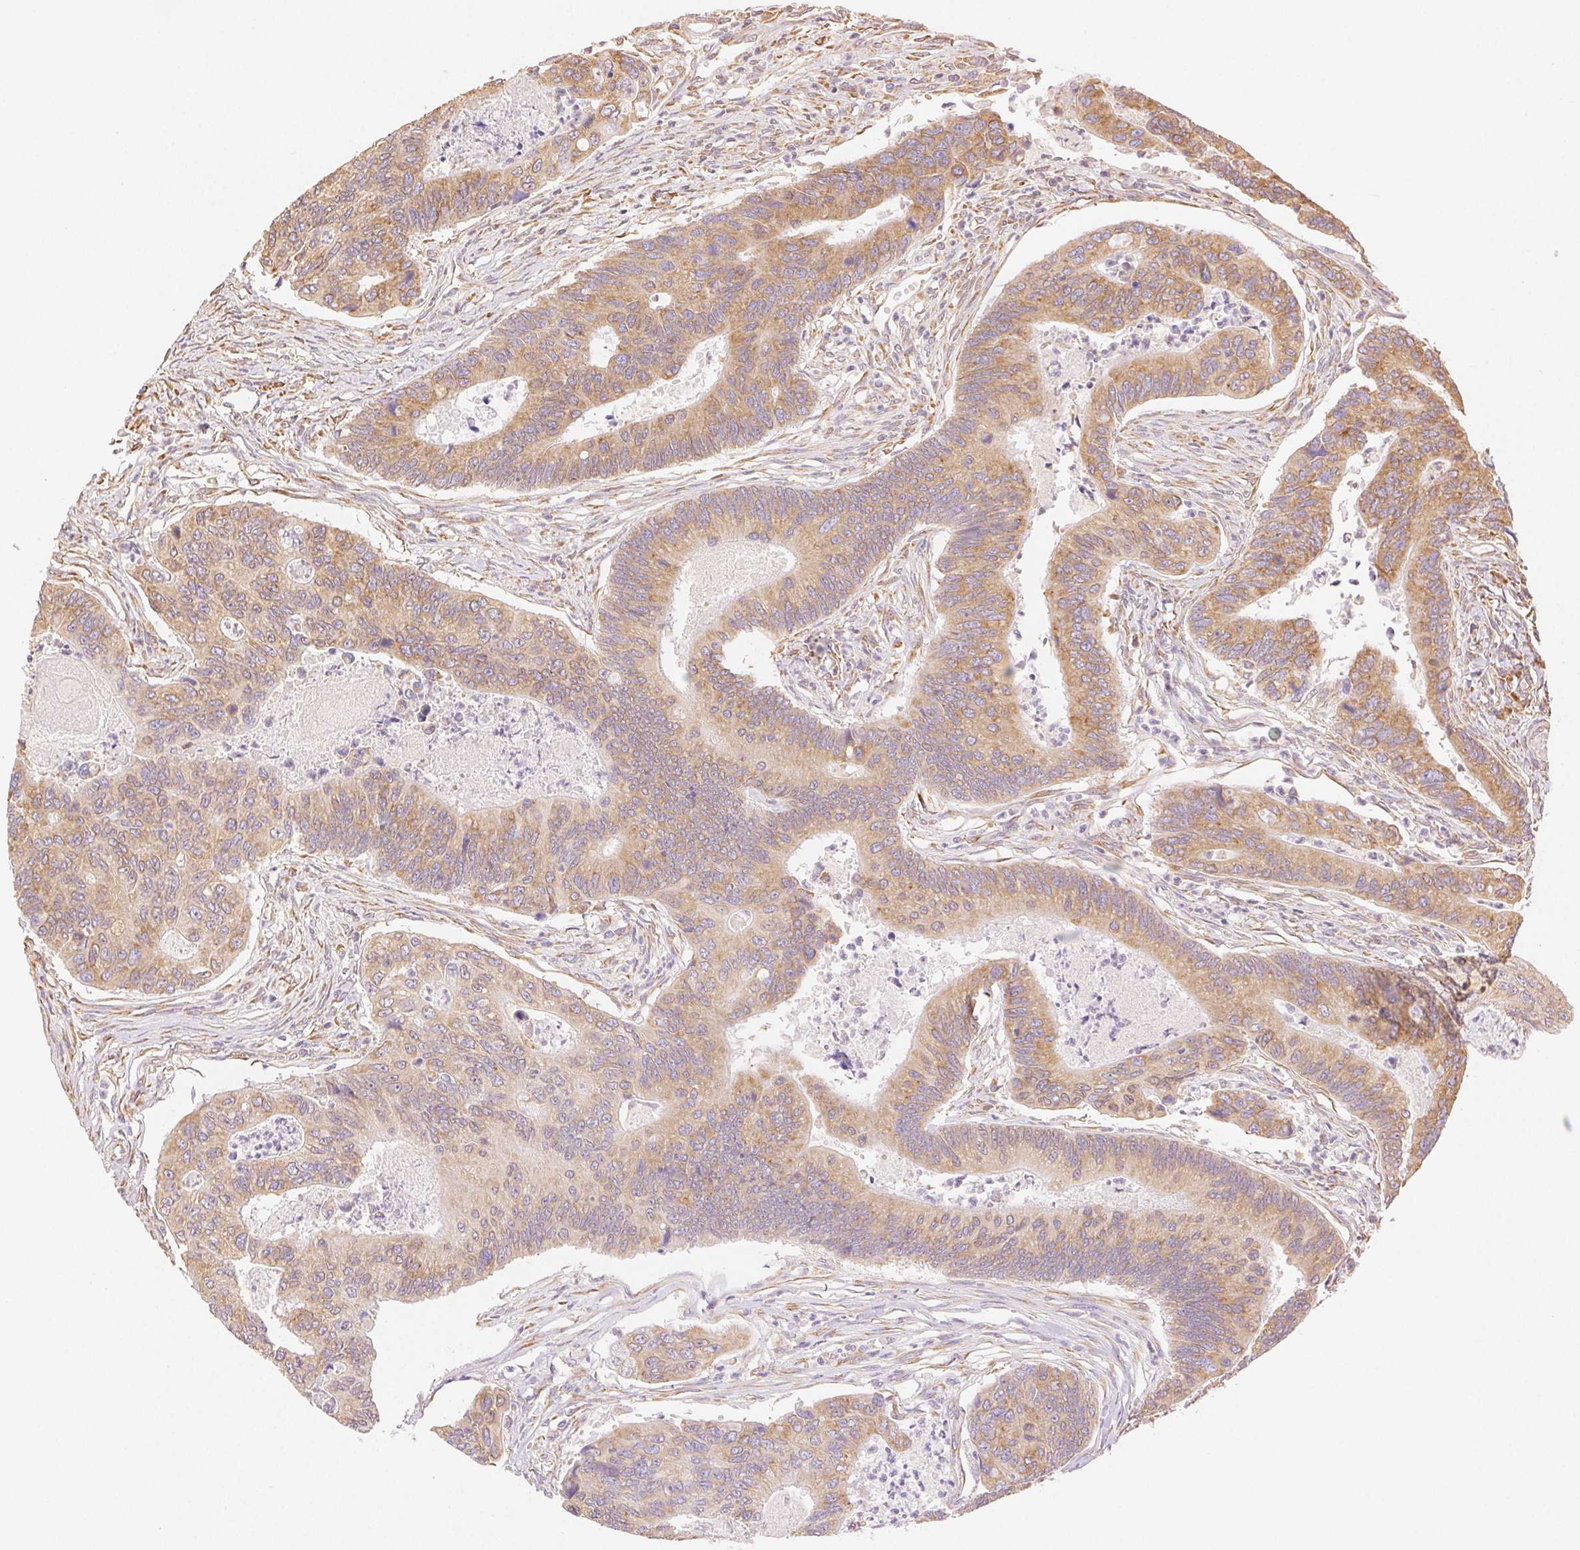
{"staining": {"intensity": "moderate", "quantity": ">75%", "location": "cytoplasmic/membranous"}, "tissue": "colorectal cancer", "cell_type": "Tumor cells", "image_type": "cancer", "snomed": [{"axis": "morphology", "description": "Adenocarcinoma, NOS"}, {"axis": "topography", "description": "Colon"}], "caption": "Immunohistochemical staining of colorectal cancer demonstrates moderate cytoplasmic/membranous protein staining in approximately >75% of tumor cells.", "gene": "ENTREP1", "patient": {"sex": "female", "age": 67}}